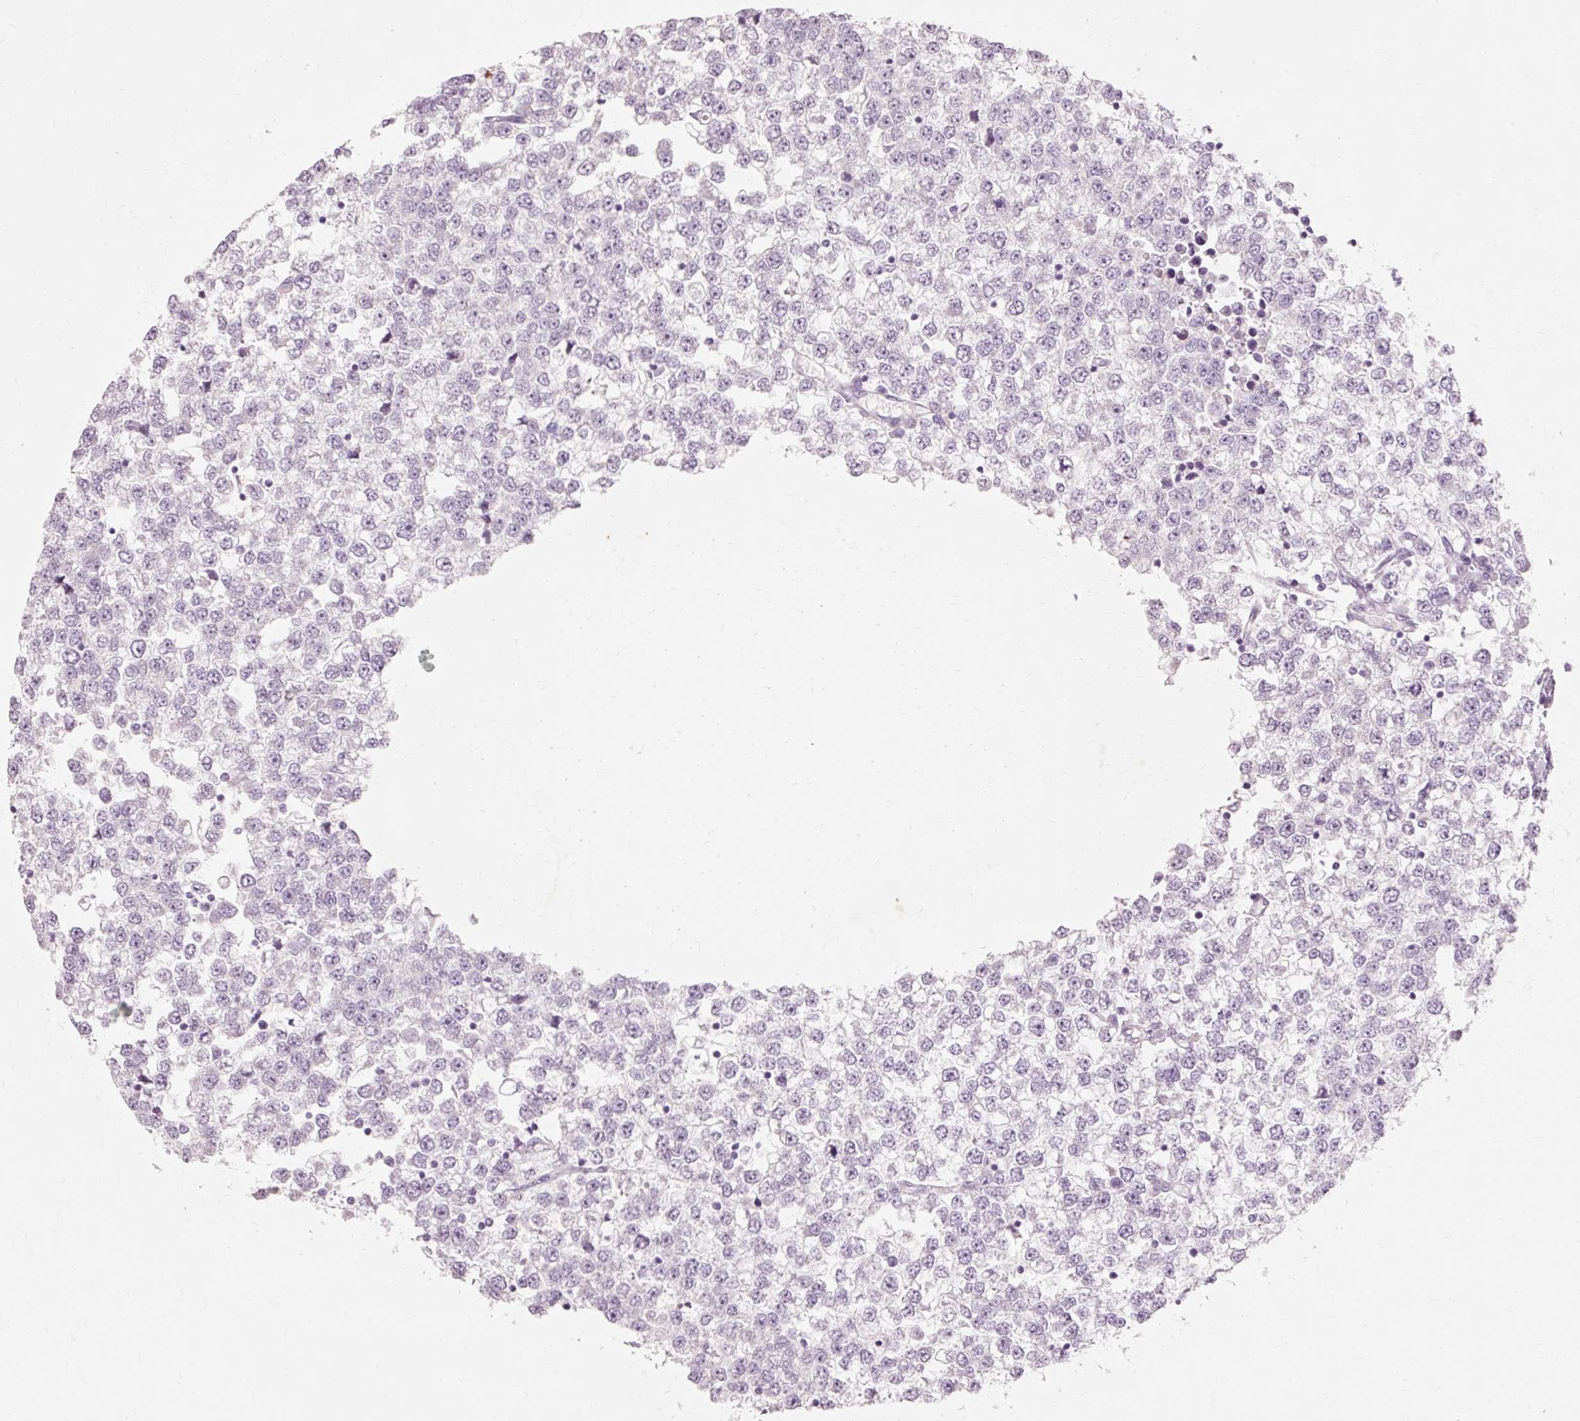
{"staining": {"intensity": "negative", "quantity": "none", "location": "none"}, "tissue": "testis cancer", "cell_type": "Tumor cells", "image_type": "cancer", "snomed": [{"axis": "morphology", "description": "Seminoma, NOS"}, {"axis": "topography", "description": "Testis"}], "caption": "High magnification brightfield microscopy of seminoma (testis) stained with DAB (brown) and counterstained with hematoxylin (blue): tumor cells show no significant staining.", "gene": "TRIM73", "patient": {"sex": "male", "age": 65}}